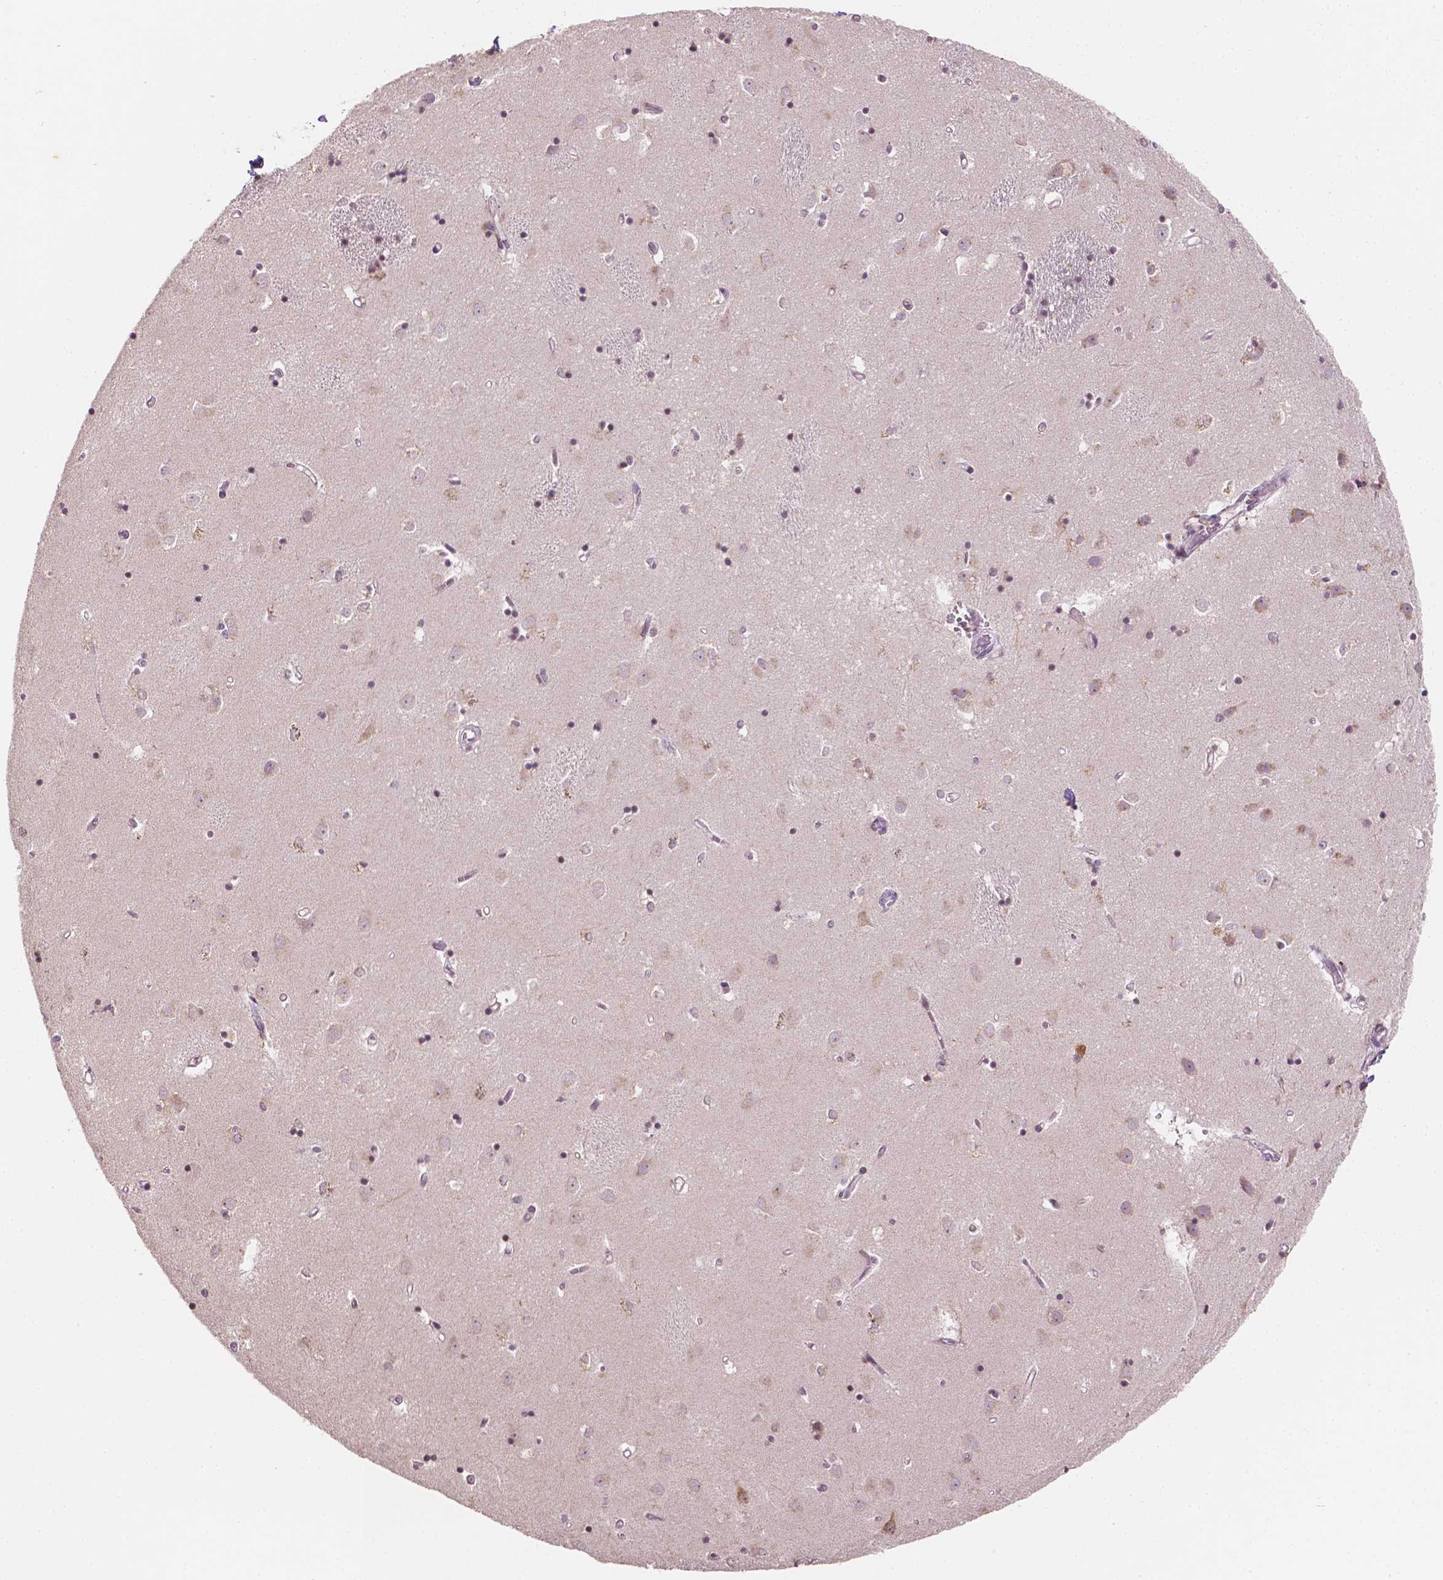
{"staining": {"intensity": "negative", "quantity": "none", "location": "none"}, "tissue": "caudate", "cell_type": "Glial cells", "image_type": "normal", "snomed": [{"axis": "morphology", "description": "Normal tissue, NOS"}, {"axis": "topography", "description": "Lateral ventricle wall"}], "caption": "Immunohistochemistry (IHC) of benign human caudate displays no positivity in glial cells.", "gene": "NOS1AP", "patient": {"sex": "male", "age": 54}}